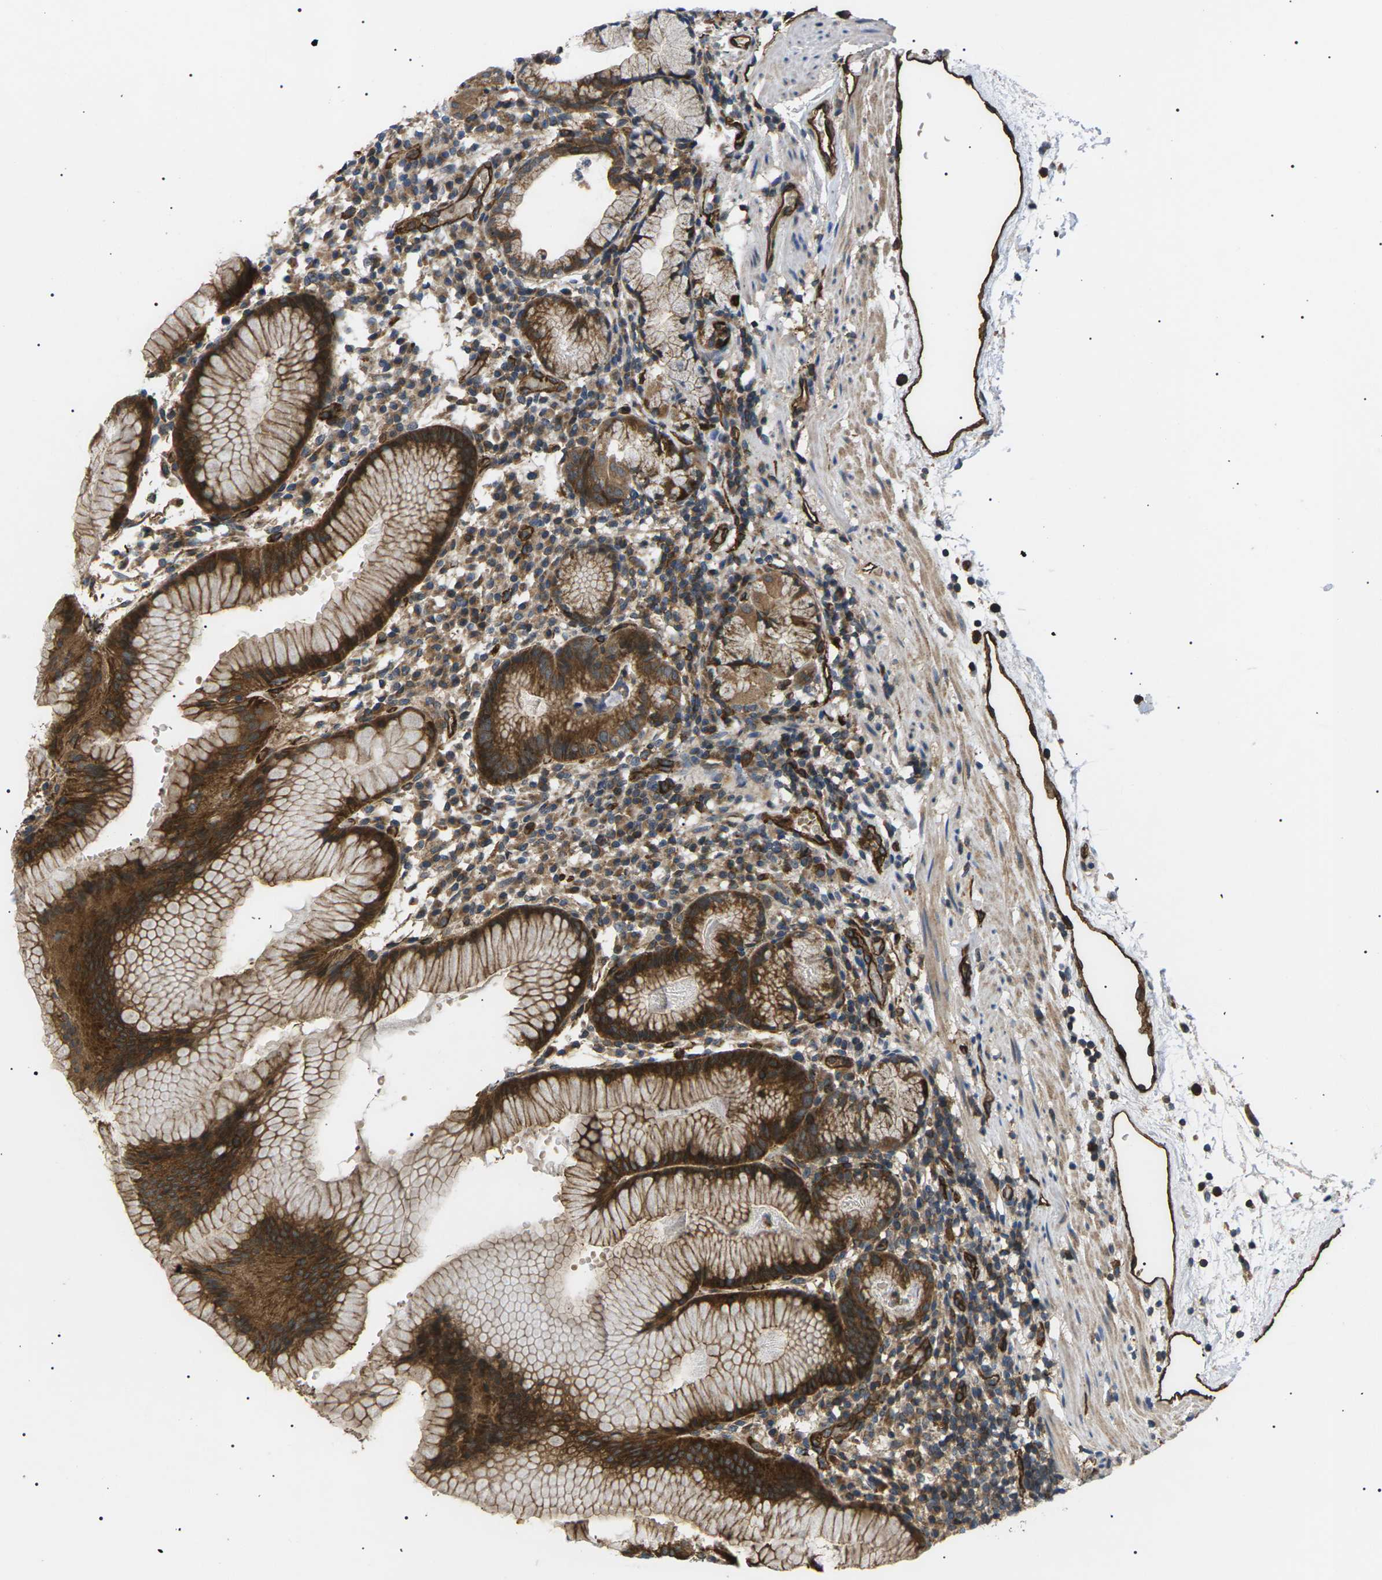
{"staining": {"intensity": "strong", "quantity": ">75%", "location": "cytoplasmic/membranous"}, "tissue": "stomach", "cell_type": "Glandular cells", "image_type": "normal", "snomed": [{"axis": "morphology", "description": "Normal tissue, NOS"}, {"axis": "topography", "description": "Stomach"}, {"axis": "topography", "description": "Stomach, lower"}], "caption": "Glandular cells display high levels of strong cytoplasmic/membranous positivity in approximately >75% of cells in benign human stomach. The staining is performed using DAB (3,3'-diaminobenzidine) brown chromogen to label protein expression. The nuclei are counter-stained blue using hematoxylin.", "gene": "TMTC4", "patient": {"sex": "female", "age": 75}}